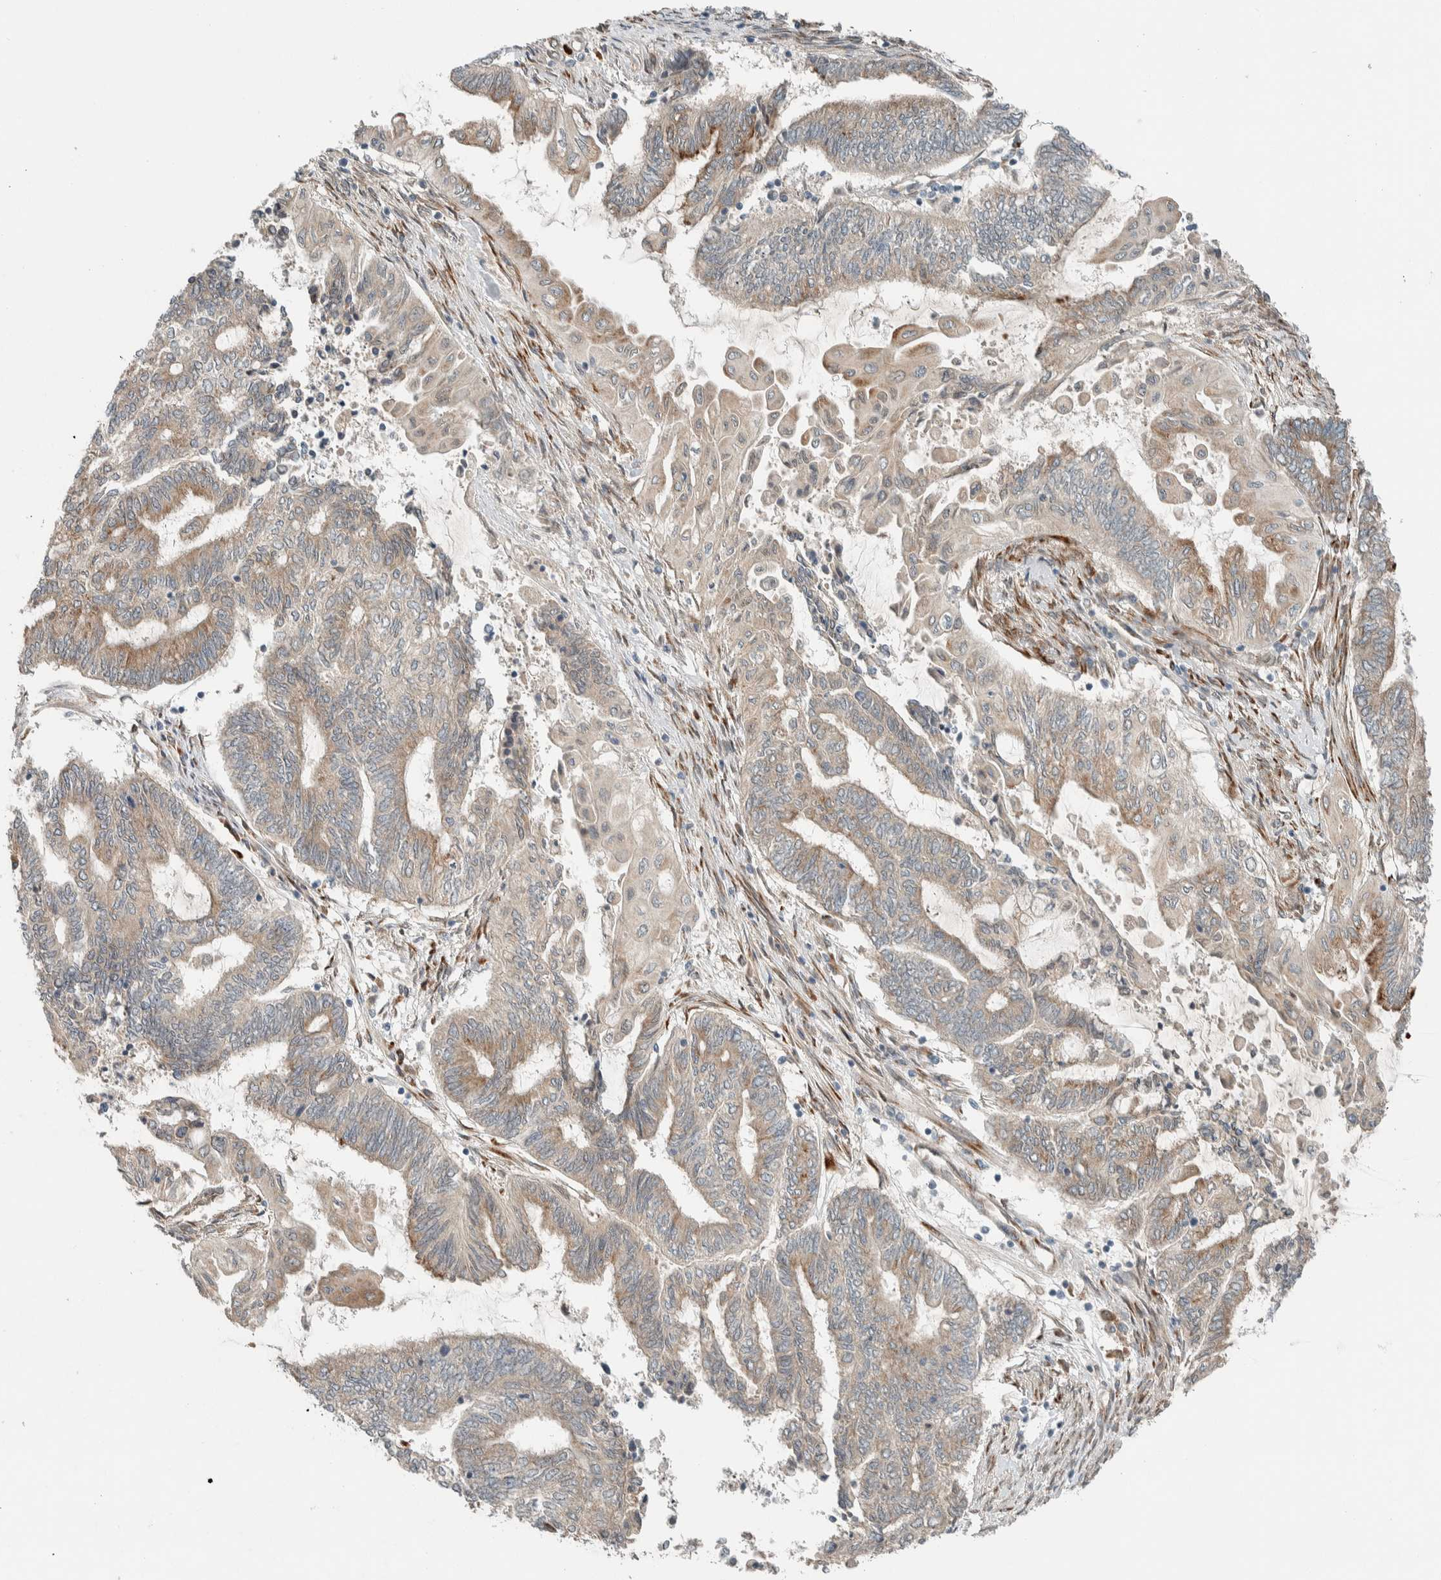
{"staining": {"intensity": "weak", "quantity": ">75%", "location": "cytoplasmic/membranous"}, "tissue": "endometrial cancer", "cell_type": "Tumor cells", "image_type": "cancer", "snomed": [{"axis": "morphology", "description": "Adenocarcinoma, NOS"}, {"axis": "topography", "description": "Uterus"}, {"axis": "topography", "description": "Endometrium"}], "caption": "A photomicrograph of adenocarcinoma (endometrial) stained for a protein demonstrates weak cytoplasmic/membranous brown staining in tumor cells.", "gene": "CTBP2", "patient": {"sex": "female", "age": 70}}